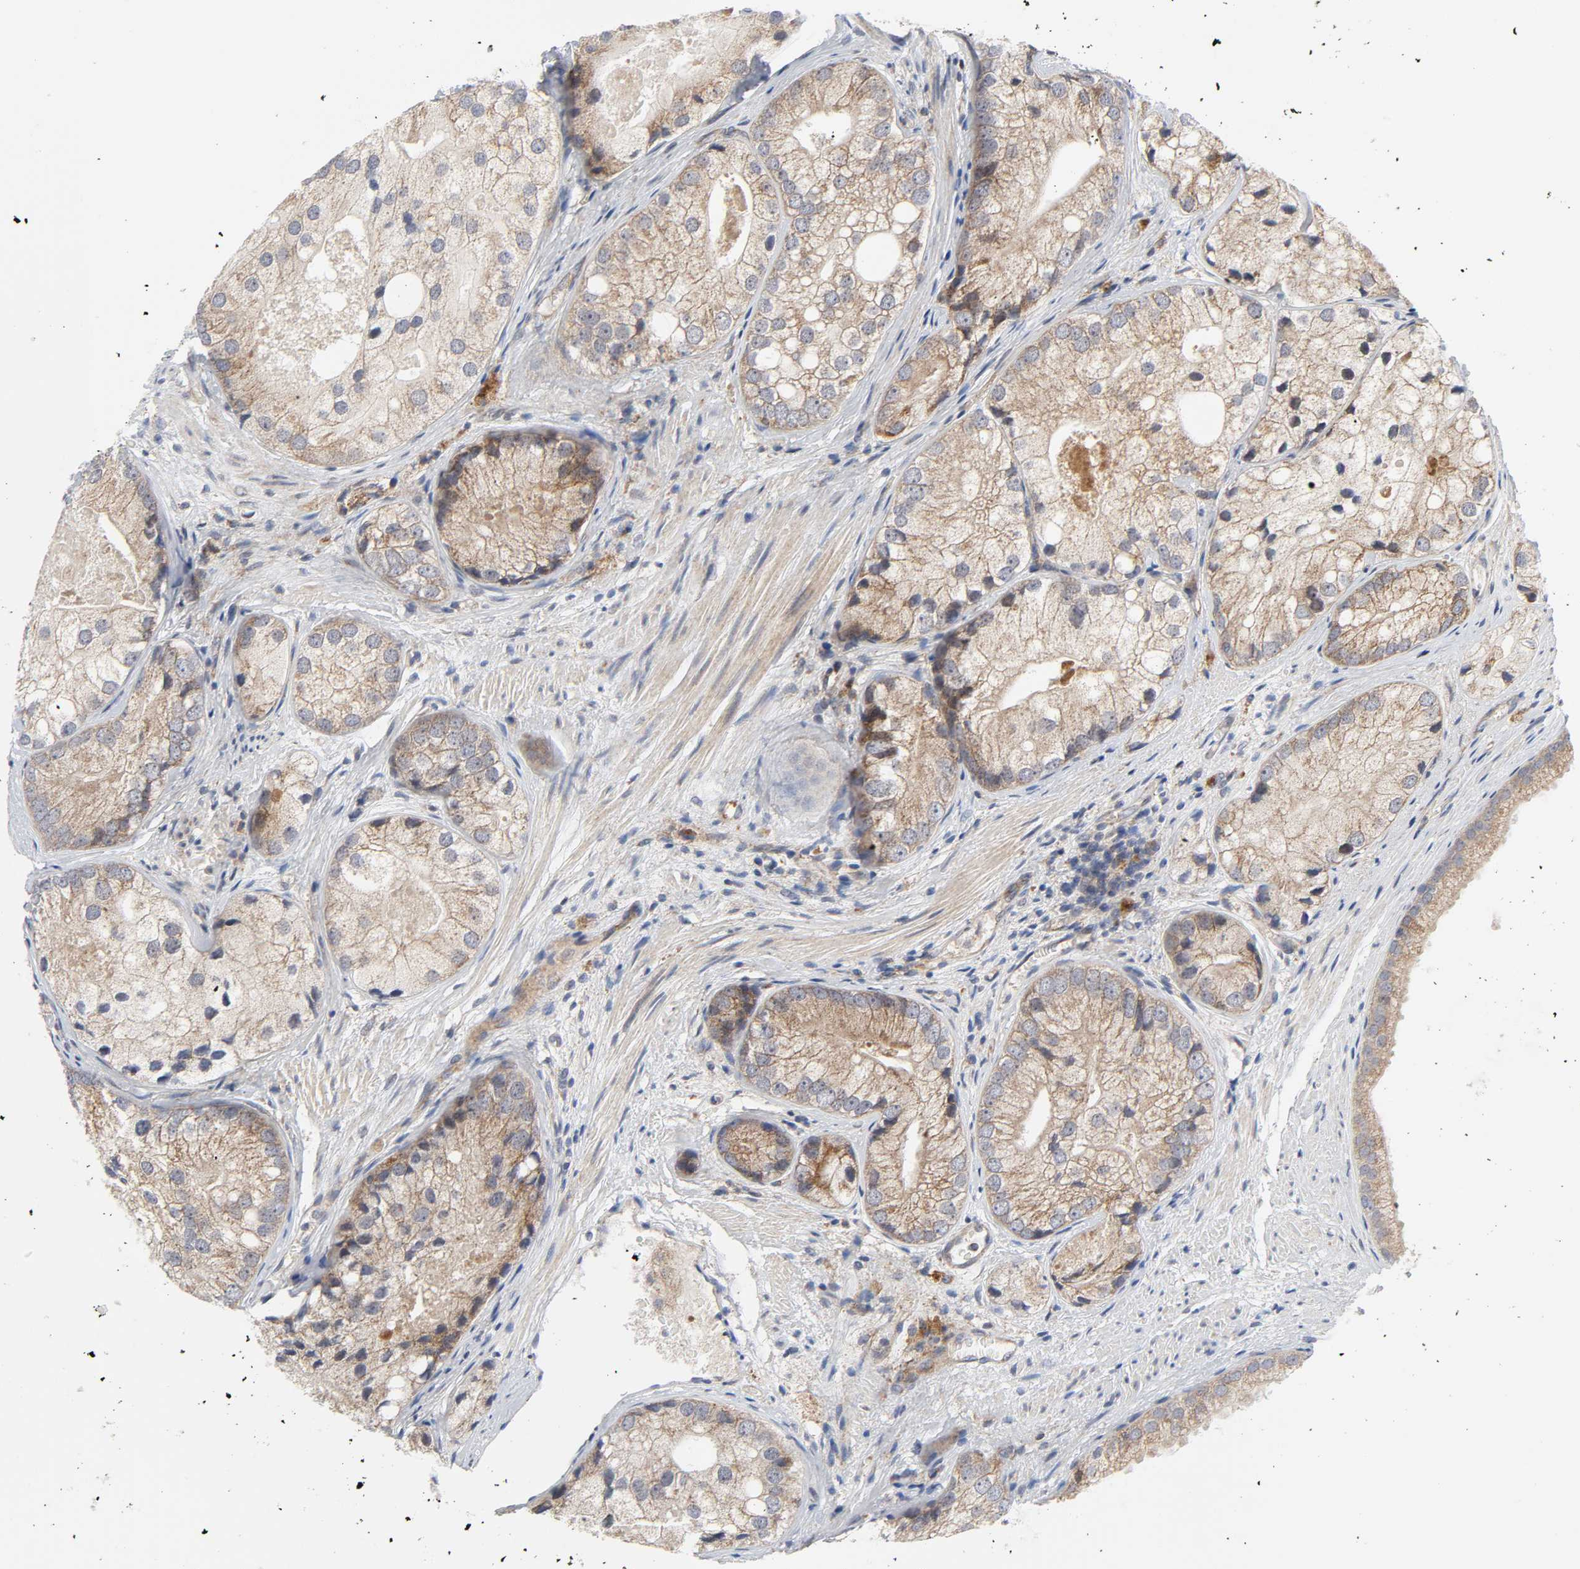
{"staining": {"intensity": "moderate", "quantity": ">75%", "location": "cytoplasmic/membranous"}, "tissue": "prostate cancer", "cell_type": "Tumor cells", "image_type": "cancer", "snomed": [{"axis": "morphology", "description": "Adenocarcinoma, Low grade"}, {"axis": "topography", "description": "Prostate"}], "caption": "Low-grade adenocarcinoma (prostate) stained for a protein (brown) displays moderate cytoplasmic/membranous positive staining in approximately >75% of tumor cells.", "gene": "BAX", "patient": {"sex": "male", "age": 69}}